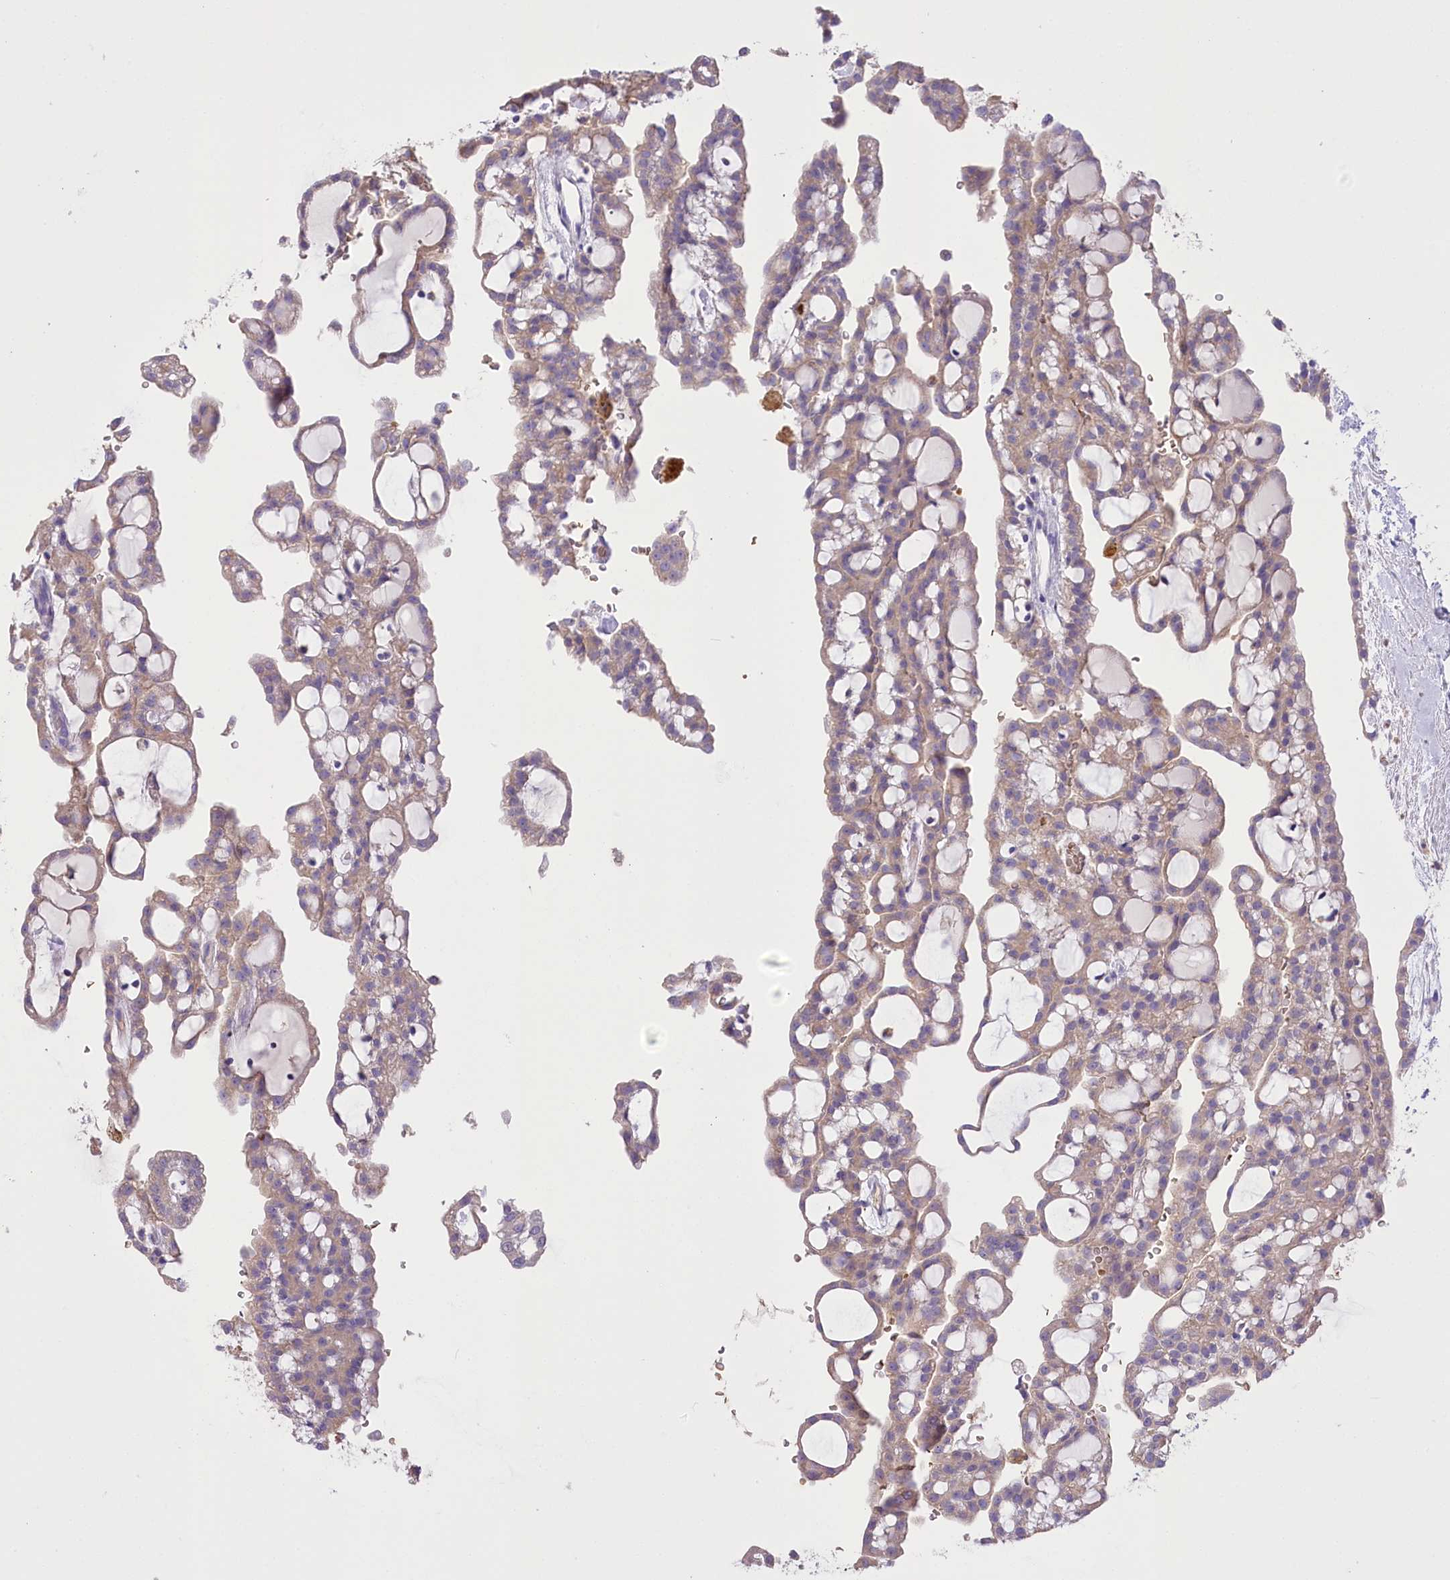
{"staining": {"intensity": "weak", "quantity": ">75%", "location": "cytoplasmic/membranous"}, "tissue": "renal cancer", "cell_type": "Tumor cells", "image_type": "cancer", "snomed": [{"axis": "morphology", "description": "Adenocarcinoma, NOS"}, {"axis": "topography", "description": "Kidney"}], "caption": "Immunohistochemical staining of human renal adenocarcinoma exhibits weak cytoplasmic/membranous protein staining in about >75% of tumor cells. (Stains: DAB in brown, nuclei in blue, Microscopy: brightfield microscopy at high magnification).", "gene": "PRSS53", "patient": {"sex": "male", "age": 63}}